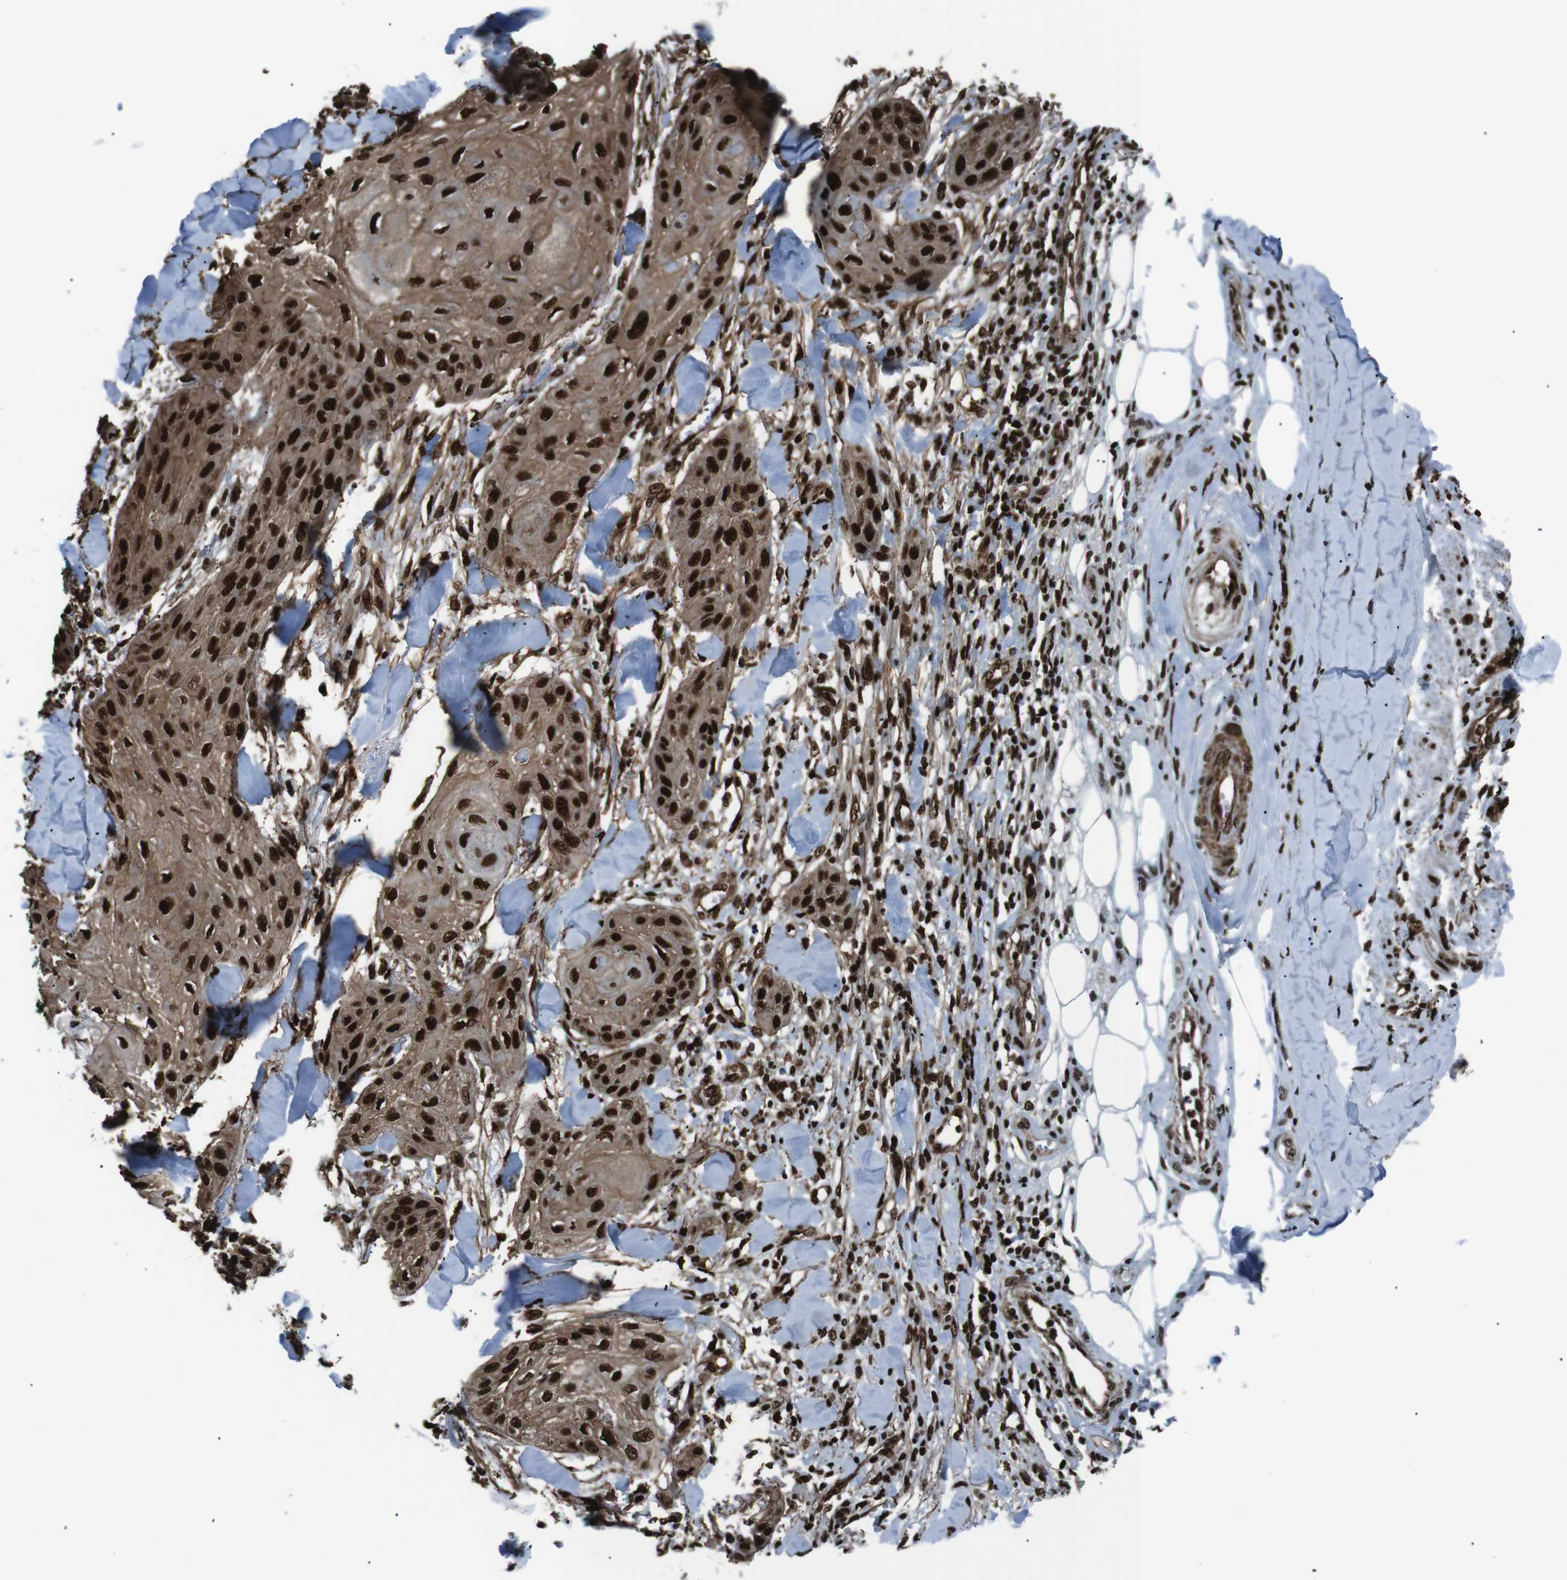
{"staining": {"intensity": "strong", "quantity": ">75%", "location": "cytoplasmic/membranous,nuclear"}, "tissue": "skin cancer", "cell_type": "Tumor cells", "image_type": "cancer", "snomed": [{"axis": "morphology", "description": "Squamous cell carcinoma, NOS"}, {"axis": "topography", "description": "Skin"}], "caption": "A high amount of strong cytoplasmic/membranous and nuclear positivity is identified in approximately >75% of tumor cells in skin cancer tissue.", "gene": "HNRNPU", "patient": {"sex": "male", "age": 74}}